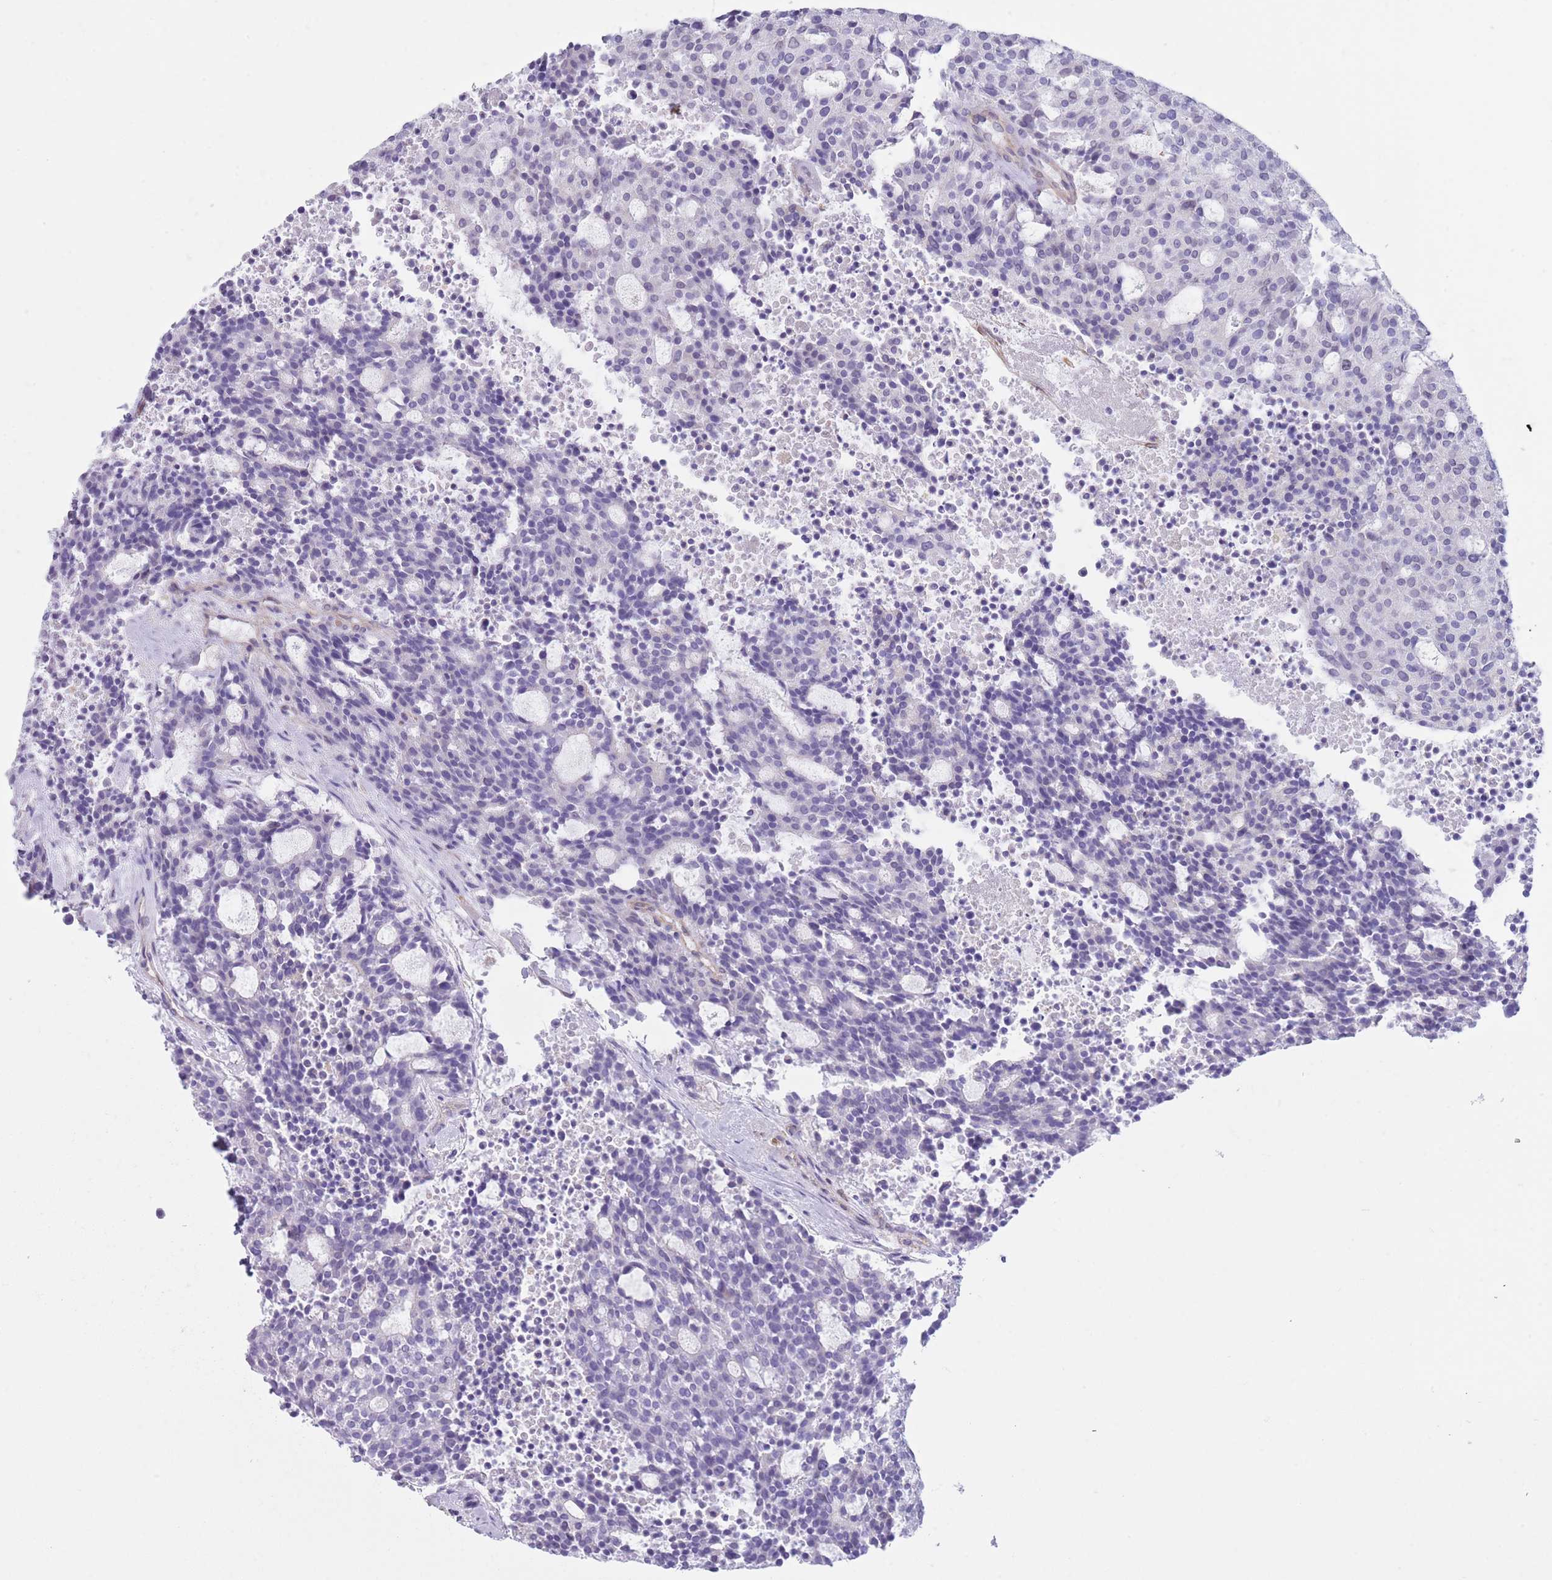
{"staining": {"intensity": "negative", "quantity": "none", "location": "none"}, "tissue": "carcinoid", "cell_type": "Tumor cells", "image_type": "cancer", "snomed": [{"axis": "morphology", "description": "Carcinoid, malignant, NOS"}, {"axis": "topography", "description": "Pancreas"}], "caption": "The image displays no significant staining in tumor cells of carcinoid.", "gene": "RBP3", "patient": {"sex": "female", "age": 54}}